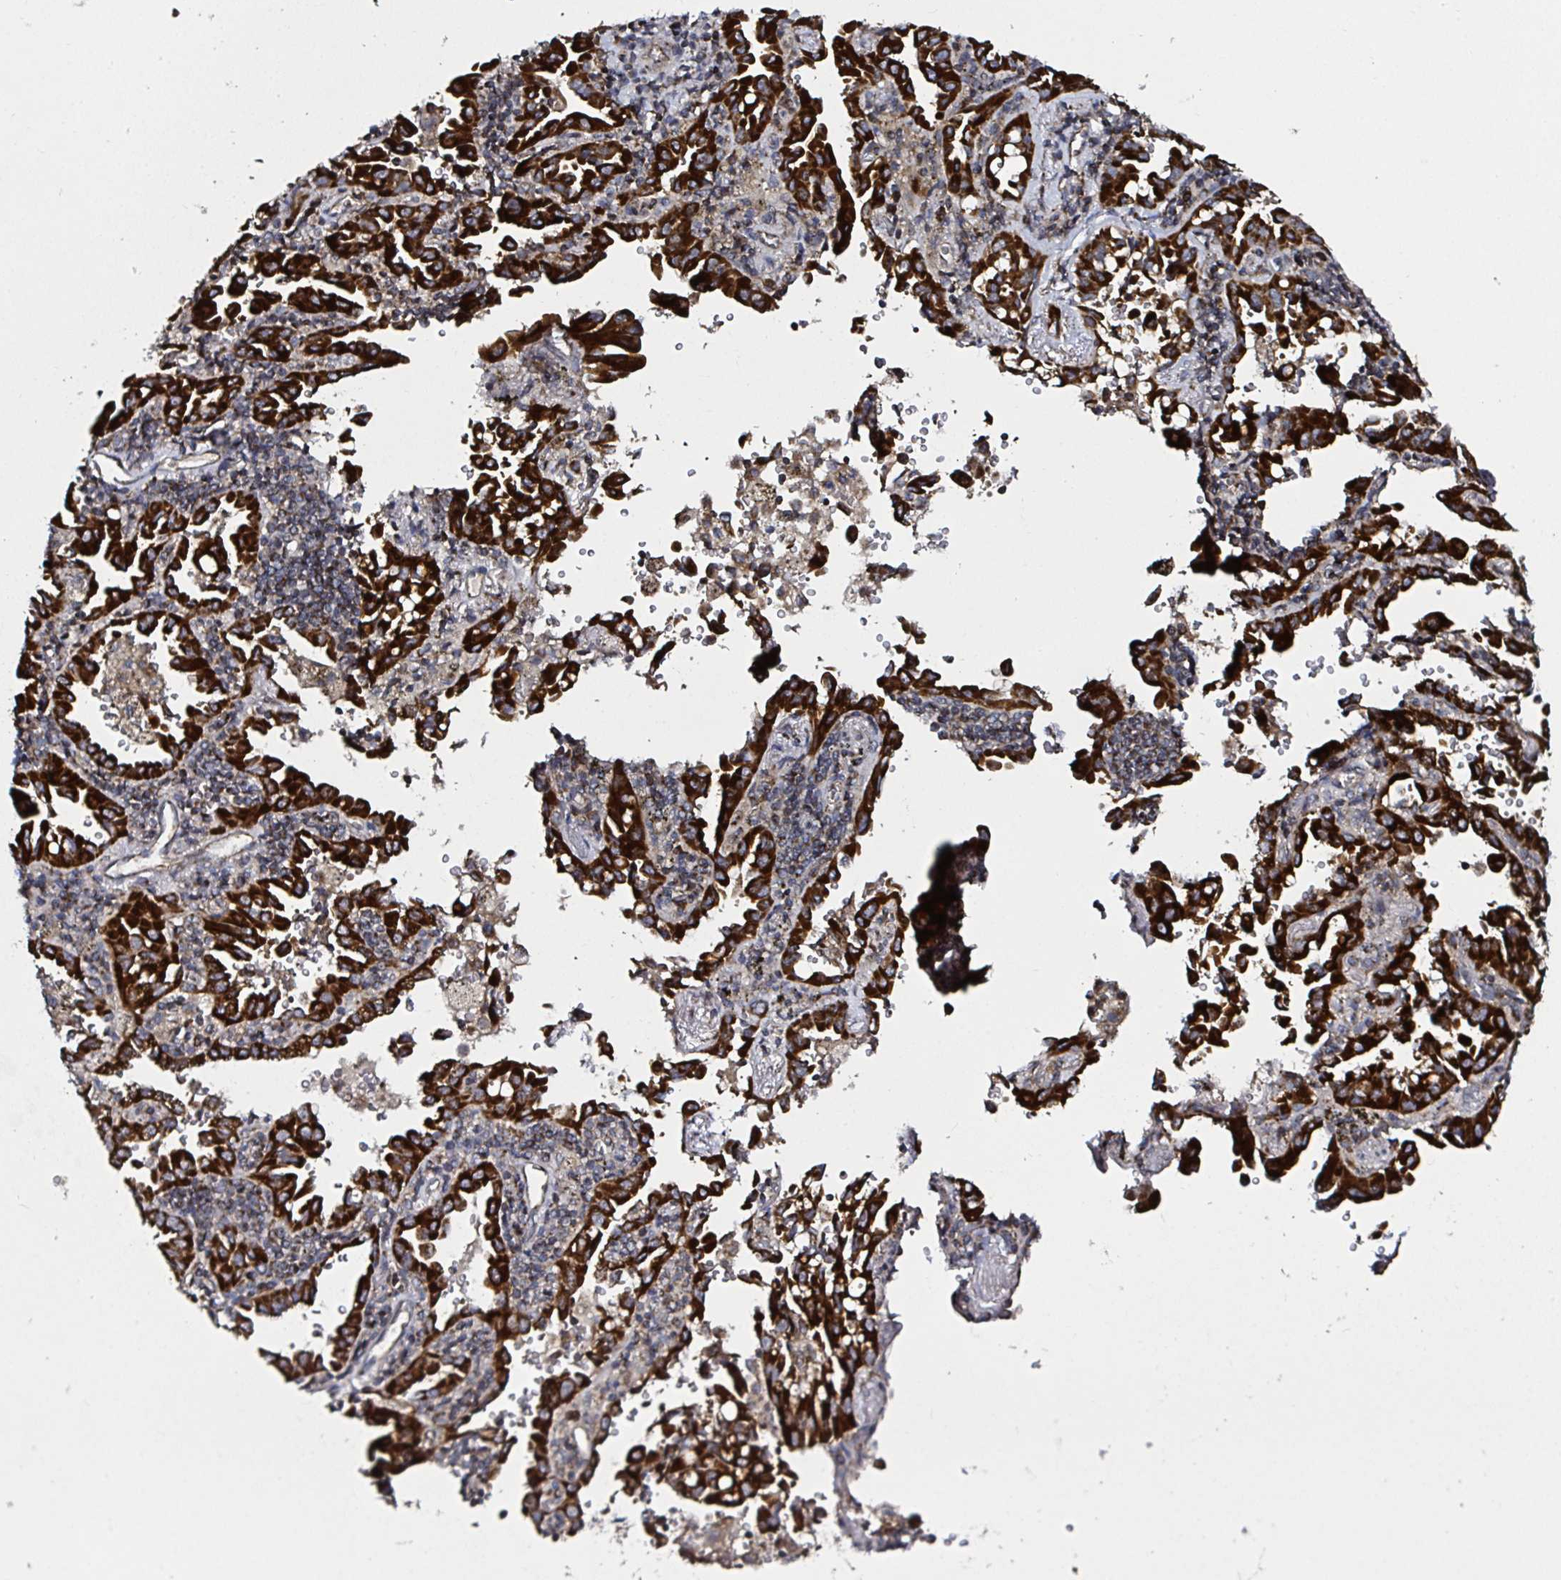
{"staining": {"intensity": "strong", "quantity": ">75%", "location": "cytoplasmic/membranous"}, "tissue": "lung cancer", "cell_type": "Tumor cells", "image_type": "cancer", "snomed": [{"axis": "morphology", "description": "Adenocarcinoma, NOS"}, {"axis": "topography", "description": "Lung"}], "caption": "Immunohistochemistry (IHC) staining of adenocarcinoma (lung), which reveals high levels of strong cytoplasmic/membranous positivity in about >75% of tumor cells indicating strong cytoplasmic/membranous protein expression. The staining was performed using DAB (brown) for protein detection and nuclei were counterstained in hematoxylin (blue).", "gene": "ATAD3B", "patient": {"sex": "male", "age": 68}}